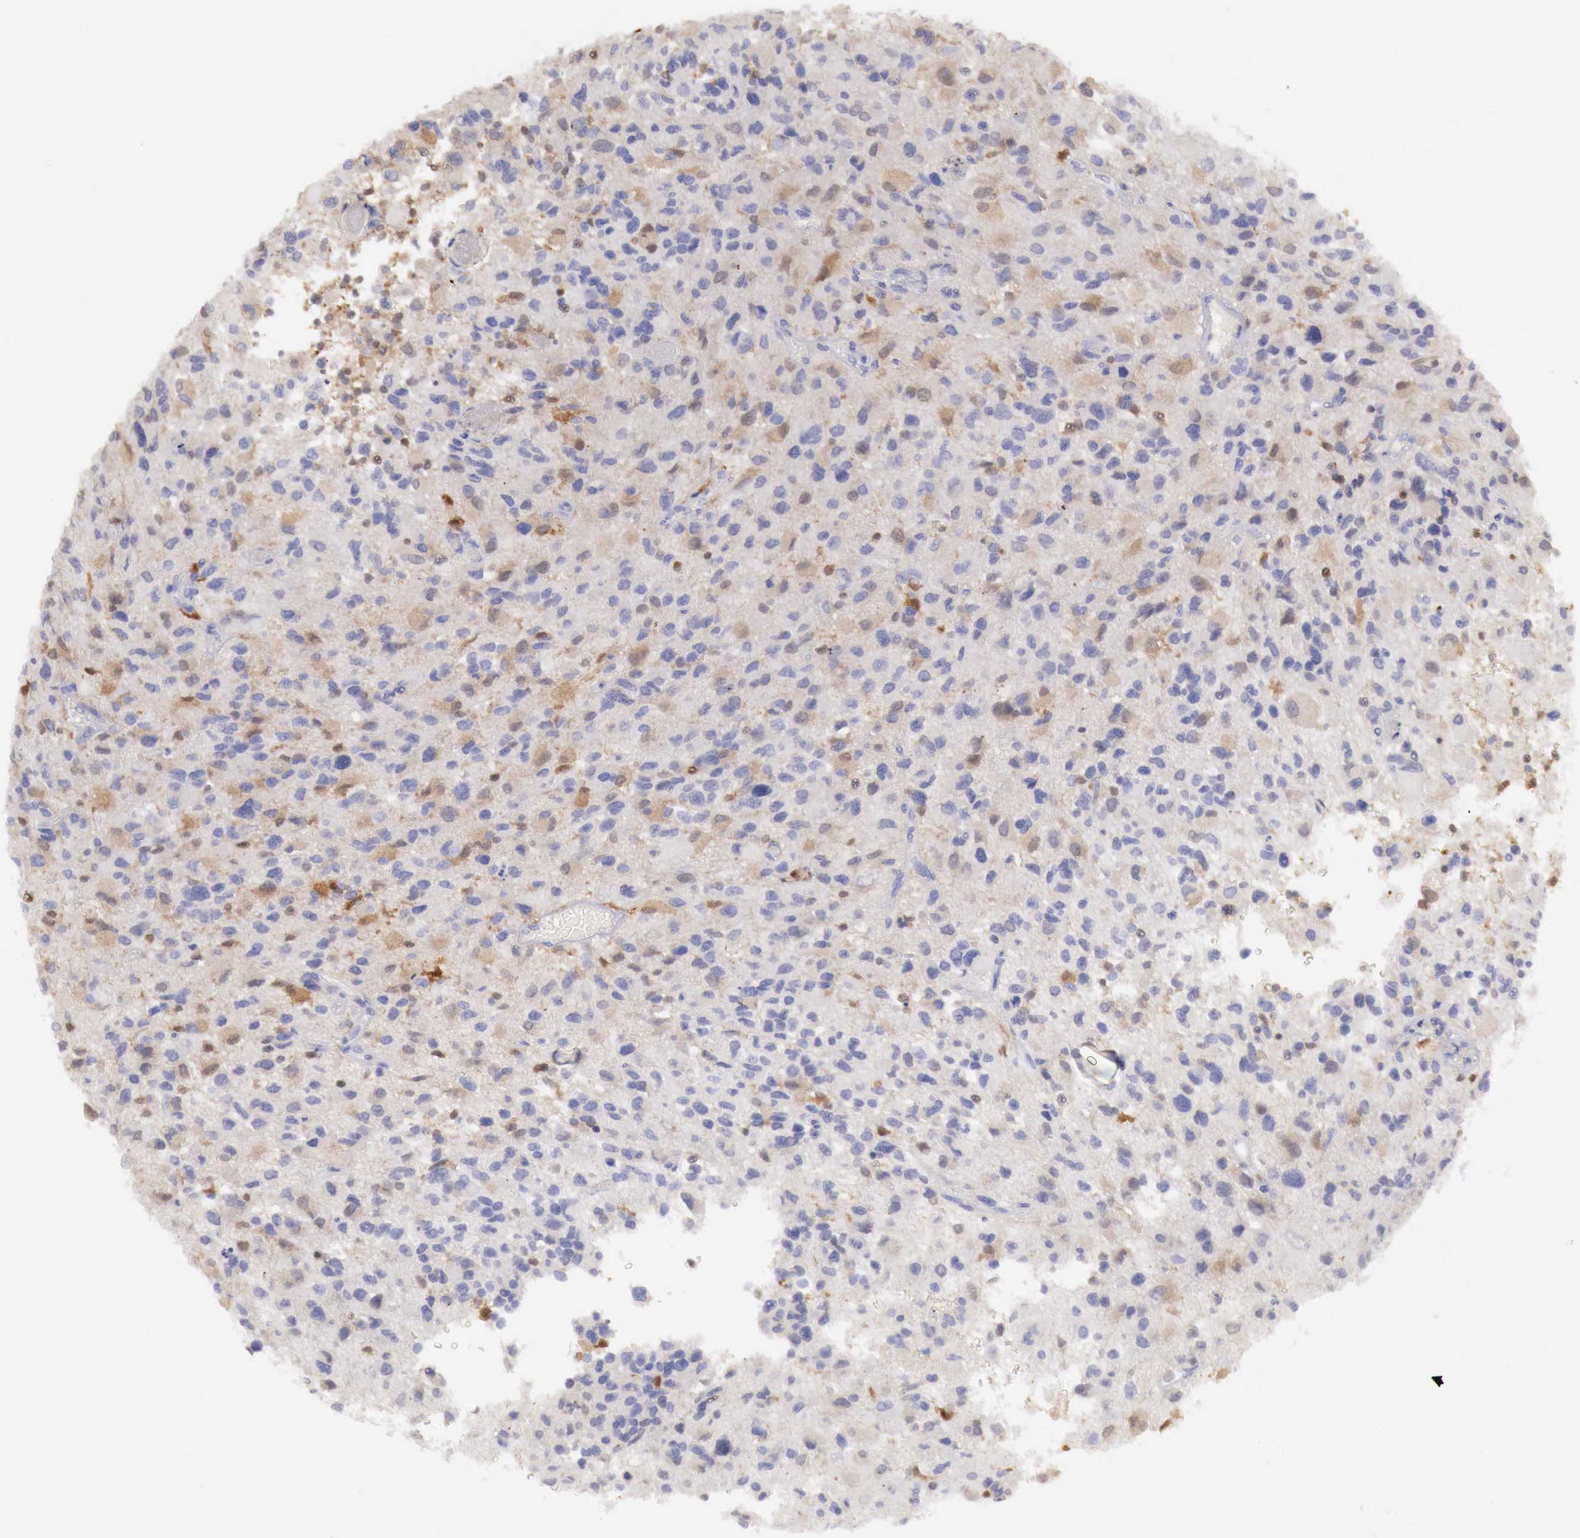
{"staining": {"intensity": "weak", "quantity": "25%-75%", "location": "cytoplasmic/membranous"}, "tissue": "glioma", "cell_type": "Tumor cells", "image_type": "cancer", "snomed": [{"axis": "morphology", "description": "Glioma, malignant, High grade"}, {"axis": "topography", "description": "Brain"}], "caption": "Immunohistochemical staining of human malignant glioma (high-grade) demonstrates low levels of weak cytoplasmic/membranous staining in about 25%-75% of tumor cells.", "gene": "RENBP", "patient": {"sex": "male", "age": 69}}